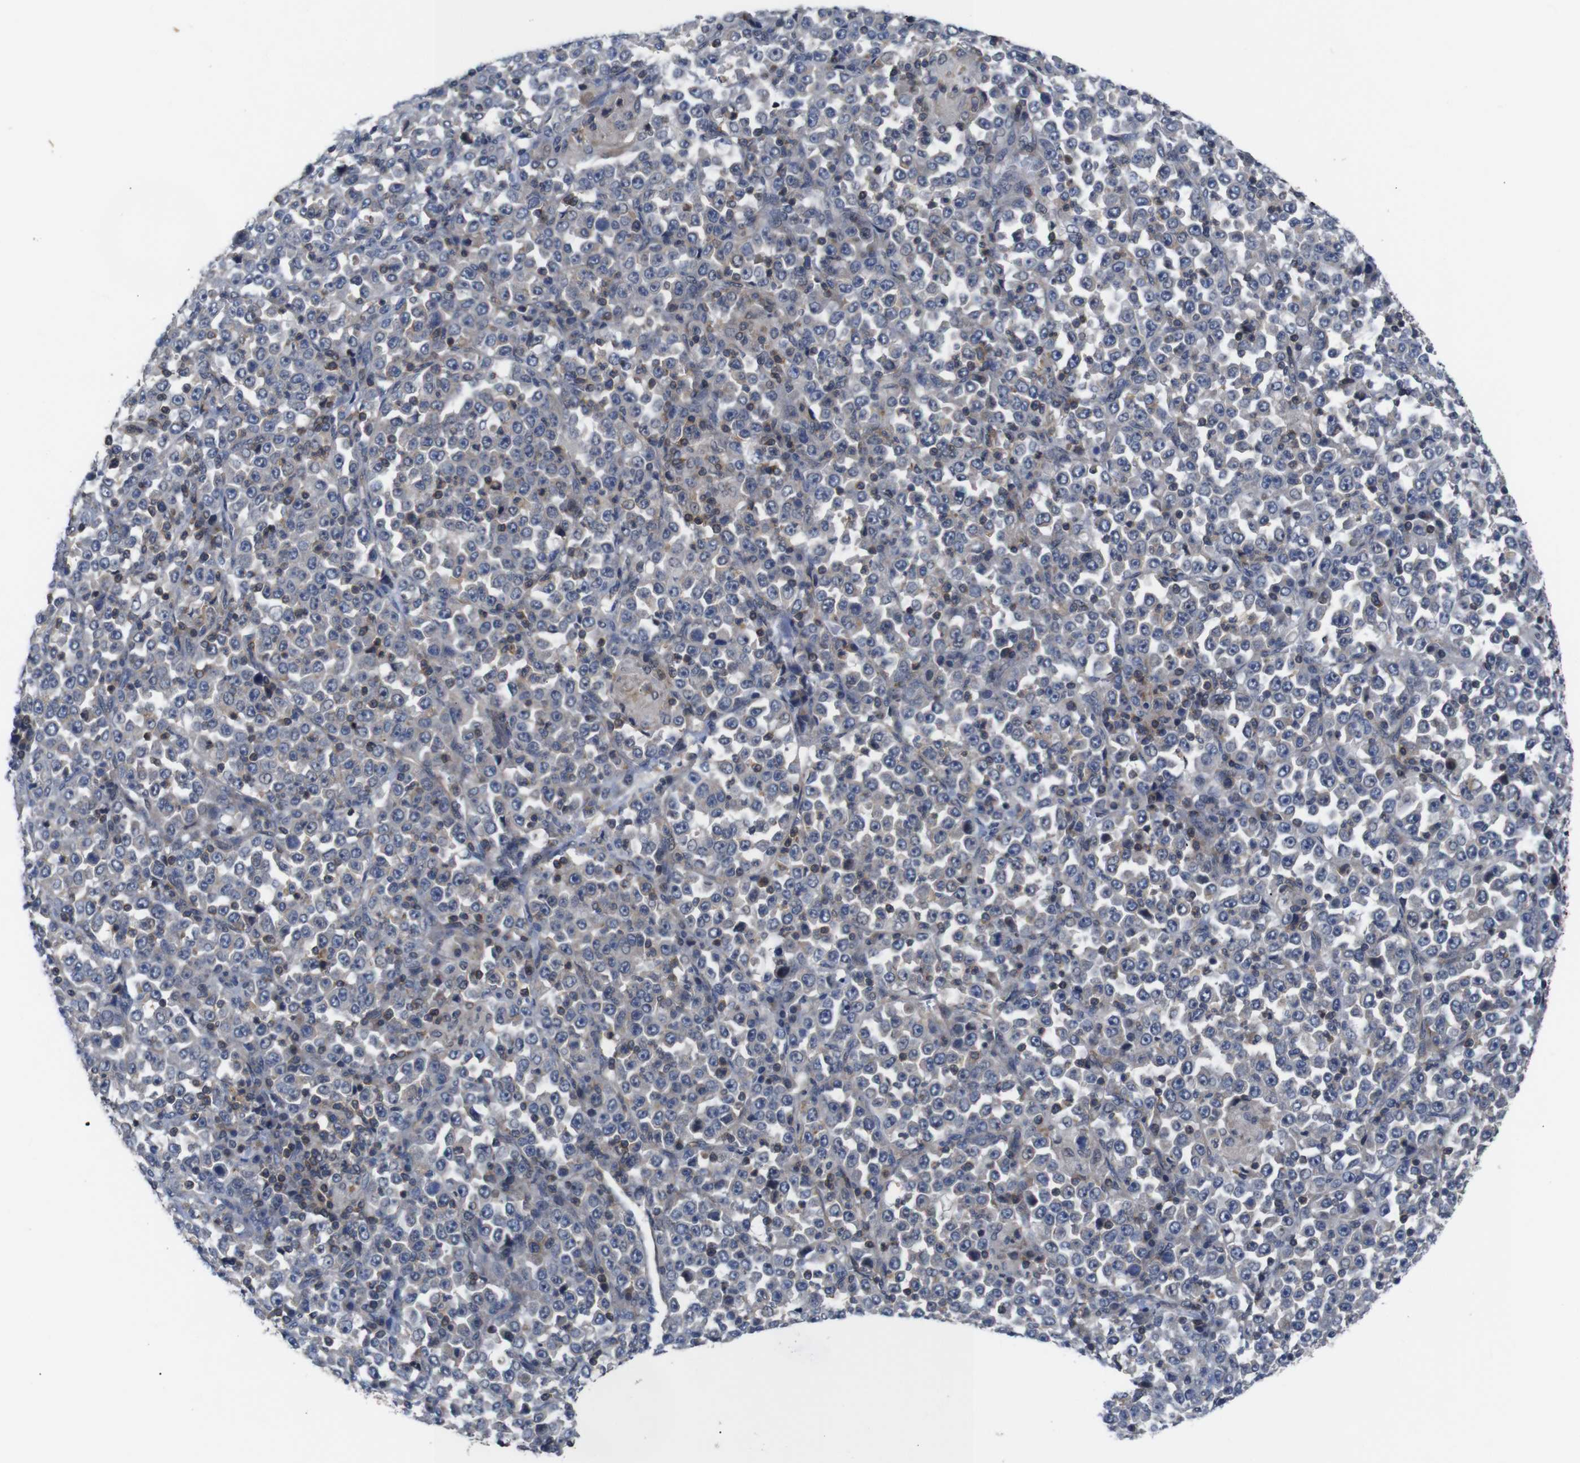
{"staining": {"intensity": "weak", "quantity": "<25%", "location": "cytoplasmic/membranous"}, "tissue": "stomach cancer", "cell_type": "Tumor cells", "image_type": "cancer", "snomed": [{"axis": "morphology", "description": "Normal tissue, NOS"}, {"axis": "morphology", "description": "Adenocarcinoma, NOS"}, {"axis": "topography", "description": "Stomach, upper"}, {"axis": "topography", "description": "Stomach"}], "caption": "High power microscopy image of an immunohistochemistry histopathology image of stomach cancer (adenocarcinoma), revealing no significant staining in tumor cells. Brightfield microscopy of immunohistochemistry (IHC) stained with DAB (3,3'-diaminobenzidine) (brown) and hematoxylin (blue), captured at high magnification.", "gene": "BRWD3", "patient": {"sex": "male", "age": 59}}